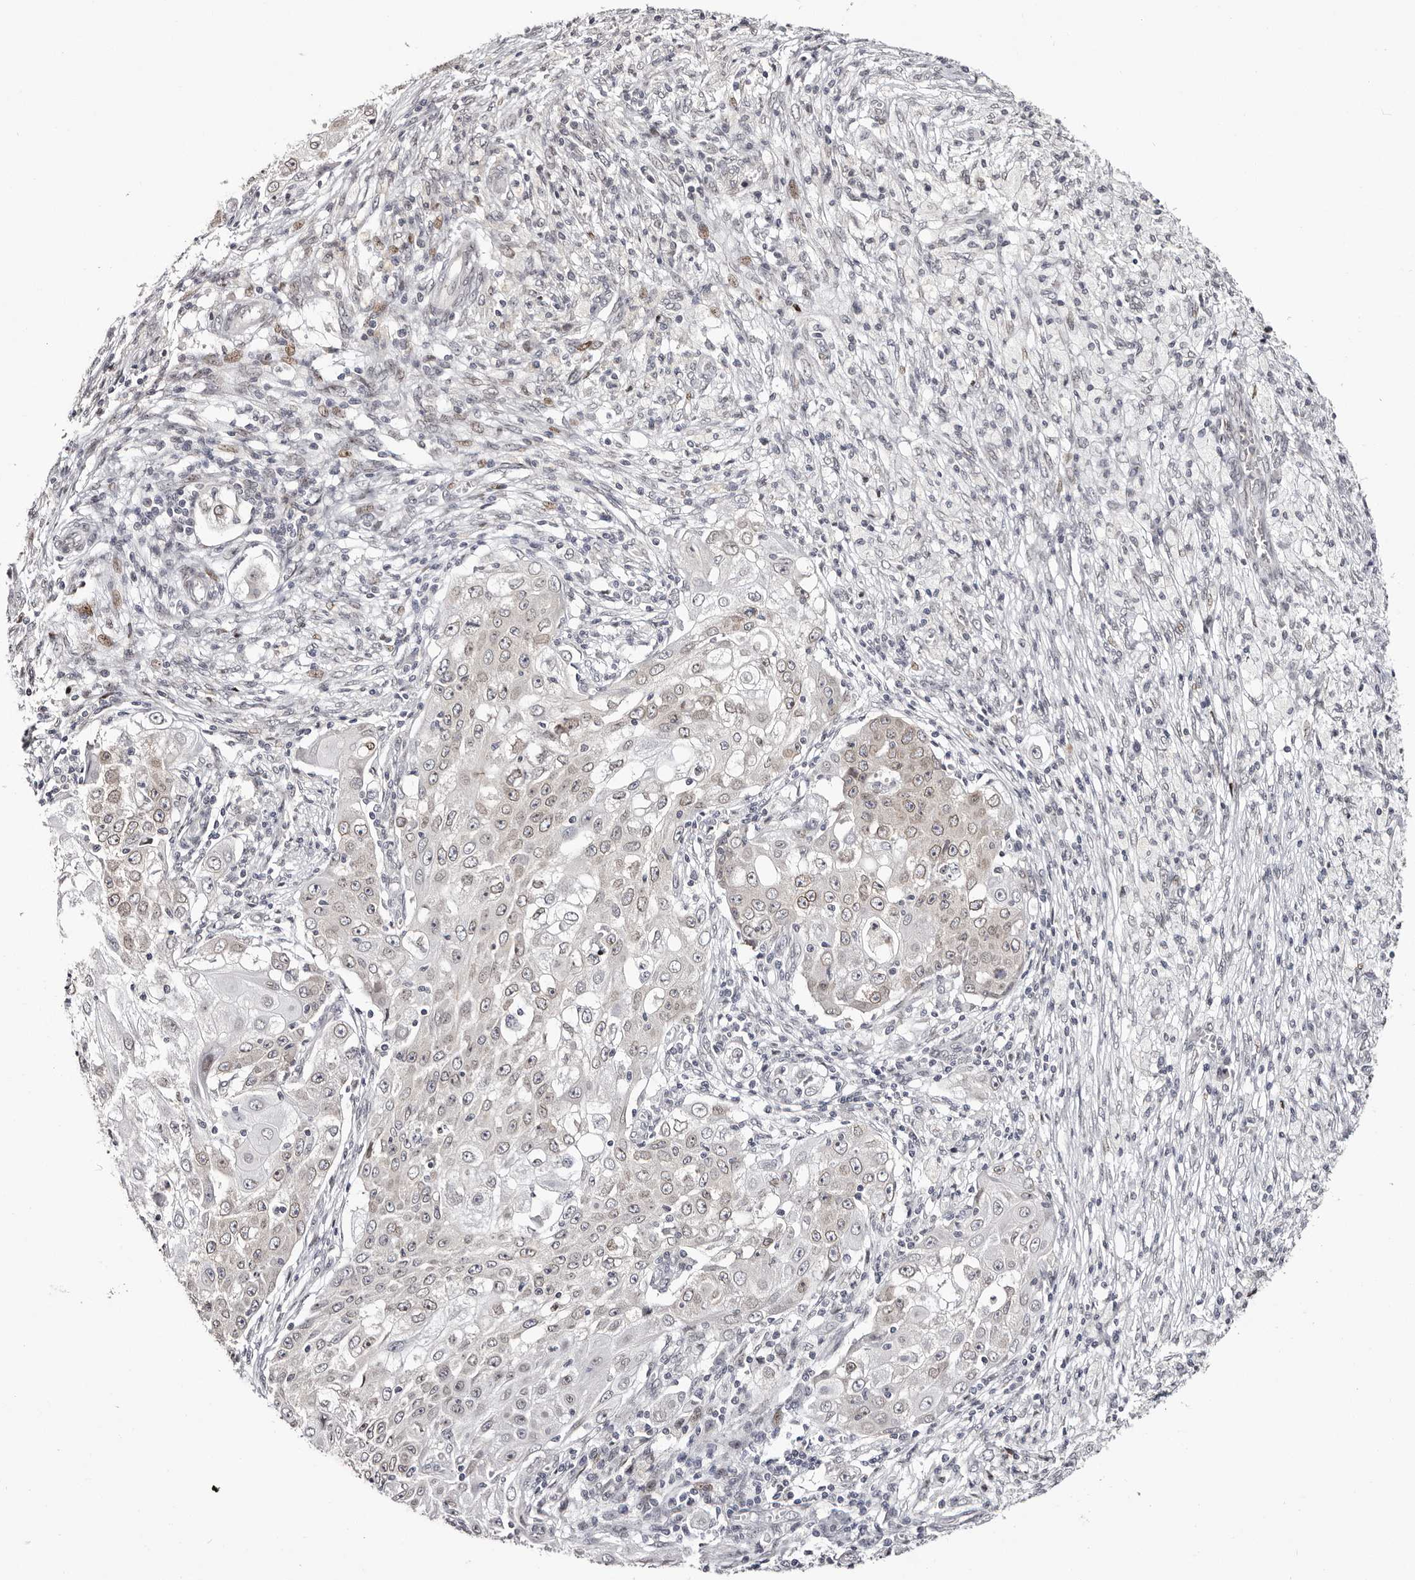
{"staining": {"intensity": "weak", "quantity": "25%-75%", "location": "cytoplasmic/membranous,nuclear"}, "tissue": "ovarian cancer", "cell_type": "Tumor cells", "image_type": "cancer", "snomed": [{"axis": "morphology", "description": "Carcinoma, endometroid"}, {"axis": "topography", "description": "Ovary"}], "caption": "Protein staining displays weak cytoplasmic/membranous and nuclear positivity in approximately 25%-75% of tumor cells in ovarian endometroid carcinoma.", "gene": "NUP153", "patient": {"sex": "female", "age": 42}}